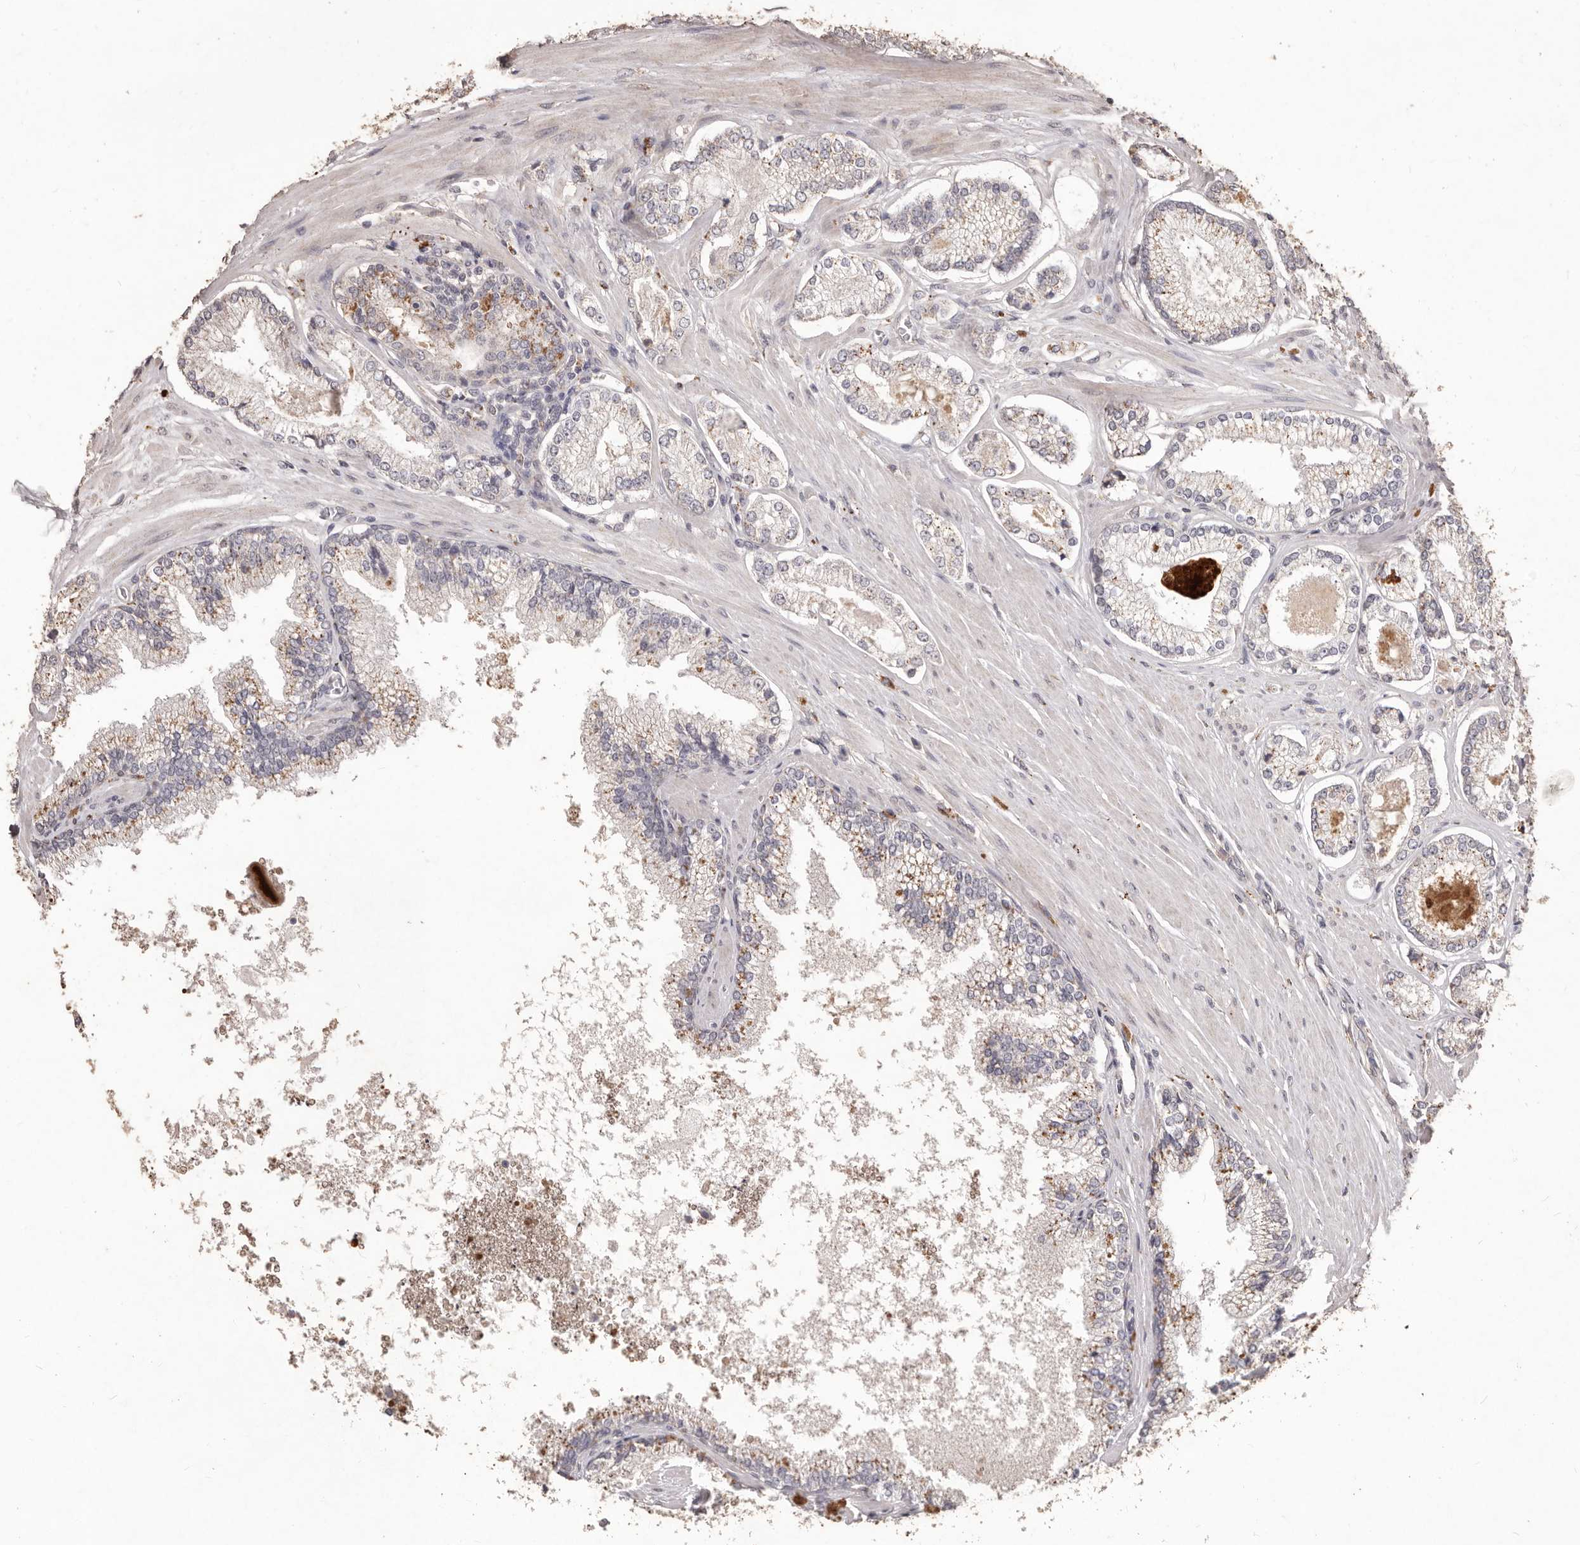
{"staining": {"intensity": "weak", "quantity": ">75%", "location": "cytoplasmic/membranous"}, "tissue": "prostate cancer", "cell_type": "Tumor cells", "image_type": "cancer", "snomed": [{"axis": "morphology", "description": "Adenocarcinoma, High grade"}, {"axis": "topography", "description": "Prostate"}], "caption": "Immunohistochemical staining of prostate cancer (high-grade adenocarcinoma) displays weak cytoplasmic/membranous protein staining in approximately >75% of tumor cells. (Stains: DAB (3,3'-diaminobenzidine) in brown, nuclei in blue, Microscopy: brightfield microscopy at high magnification).", "gene": "PRSS27", "patient": {"sex": "male", "age": 73}}